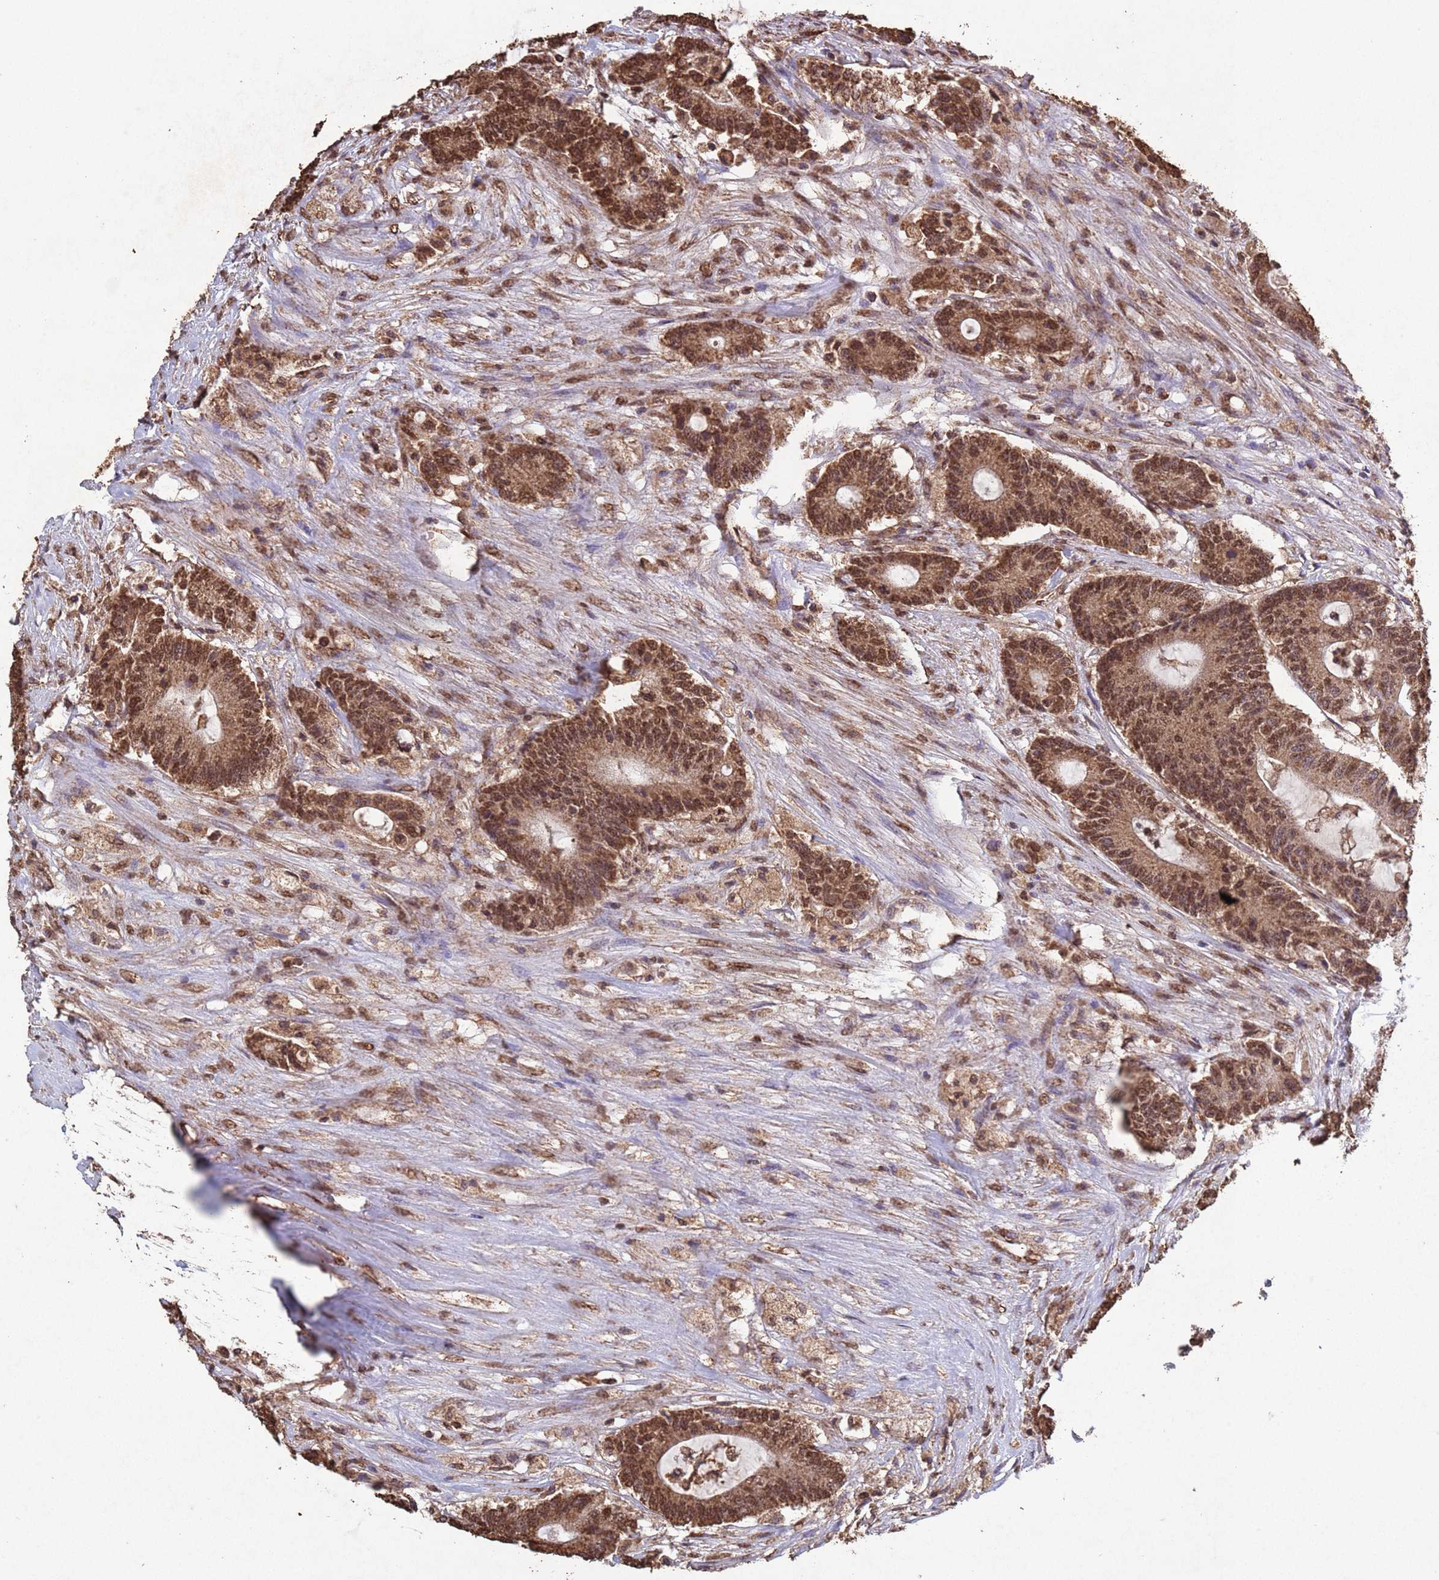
{"staining": {"intensity": "moderate", "quantity": ">75%", "location": "nuclear"}, "tissue": "colorectal cancer", "cell_type": "Tumor cells", "image_type": "cancer", "snomed": [{"axis": "morphology", "description": "Adenocarcinoma, NOS"}, {"axis": "topography", "description": "Colon"}], "caption": "An image of colorectal cancer stained for a protein exhibits moderate nuclear brown staining in tumor cells.", "gene": "HDAC10", "patient": {"sex": "female", "age": 84}}